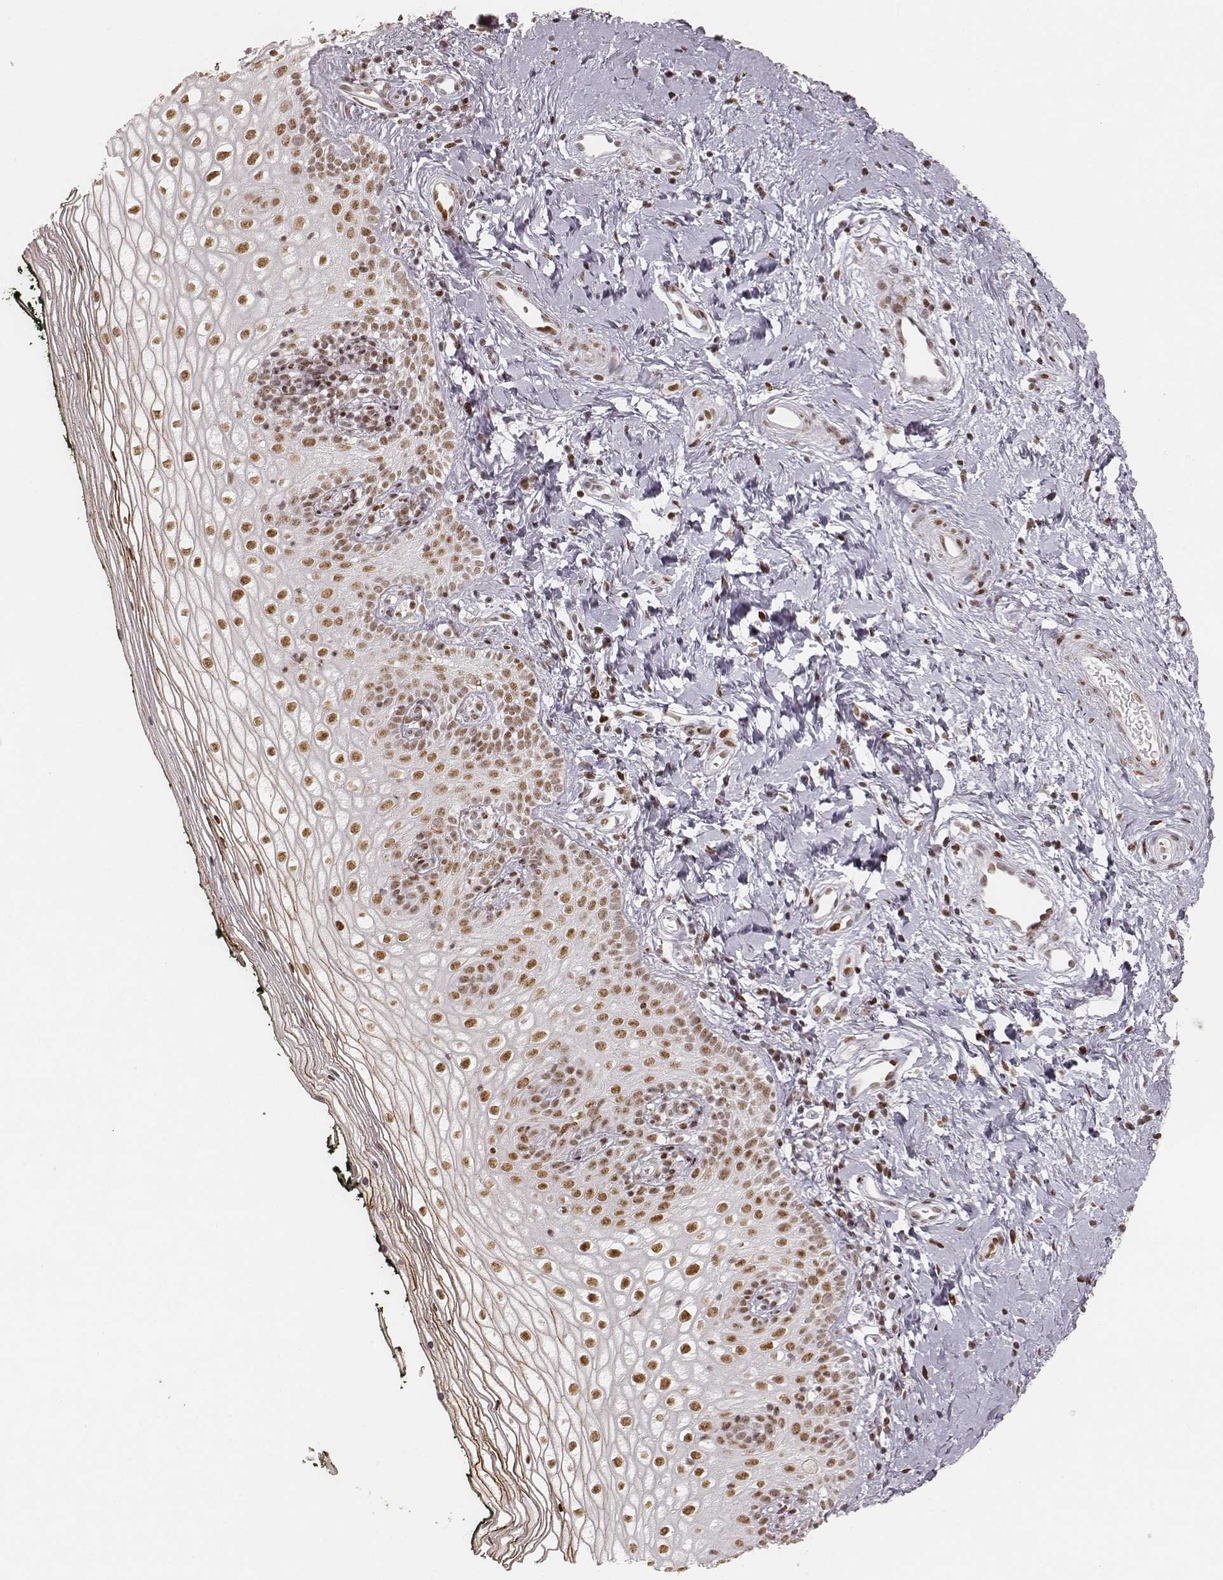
{"staining": {"intensity": "moderate", "quantity": ">75%", "location": "nuclear"}, "tissue": "vagina", "cell_type": "Squamous epithelial cells", "image_type": "normal", "snomed": [{"axis": "morphology", "description": "Normal tissue, NOS"}, {"axis": "topography", "description": "Vagina"}], "caption": "Immunohistochemistry (IHC) image of normal vagina: vagina stained using immunohistochemistry (IHC) displays medium levels of moderate protein expression localized specifically in the nuclear of squamous epithelial cells, appearing as a nuclear brown color.", "gene": "HNRNPC", "patient": {"sex": "female", "age": 47}}